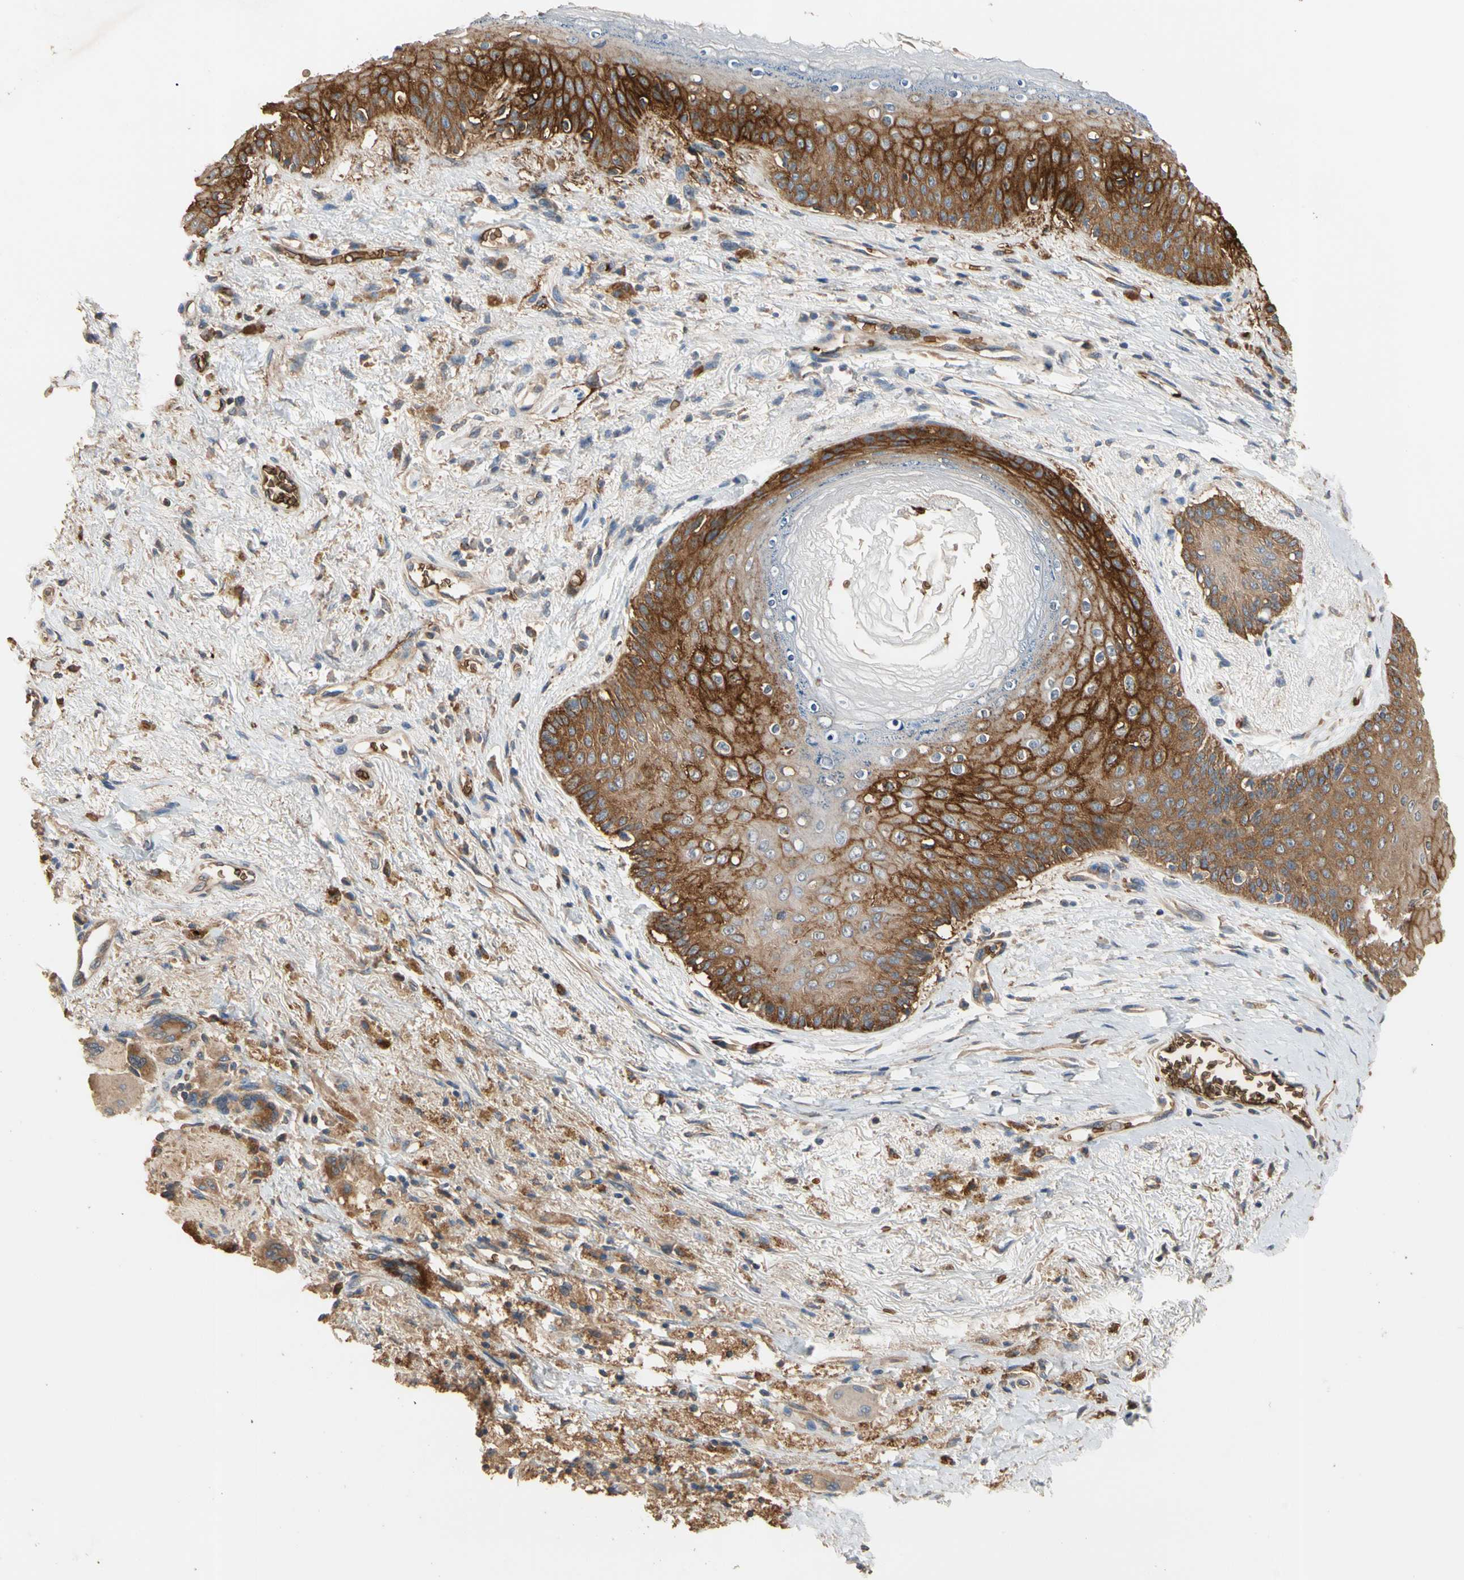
{"staining": {"intensity": "moderate", "quantity": "25%-75%", "location": "cytoplasmic/membranous"}, "tissue": "skin", "cell_type": "Epidermal cells", "image_type": "normal", "snomed": [{"axis": "morphology", "description": "Normal tissue, NOS"}, {"axis": "topography", "description": "Anal"}], "caption": "A histopathology image showing moderate cytoplasmic/membranous positivity in approximately 25%-75% of epidermal cells in unremarkable skin, as visualized by brown immunohistochemical staining.", "gene": "RIOK2", "patient": {"sex": "female", "age": 46}}